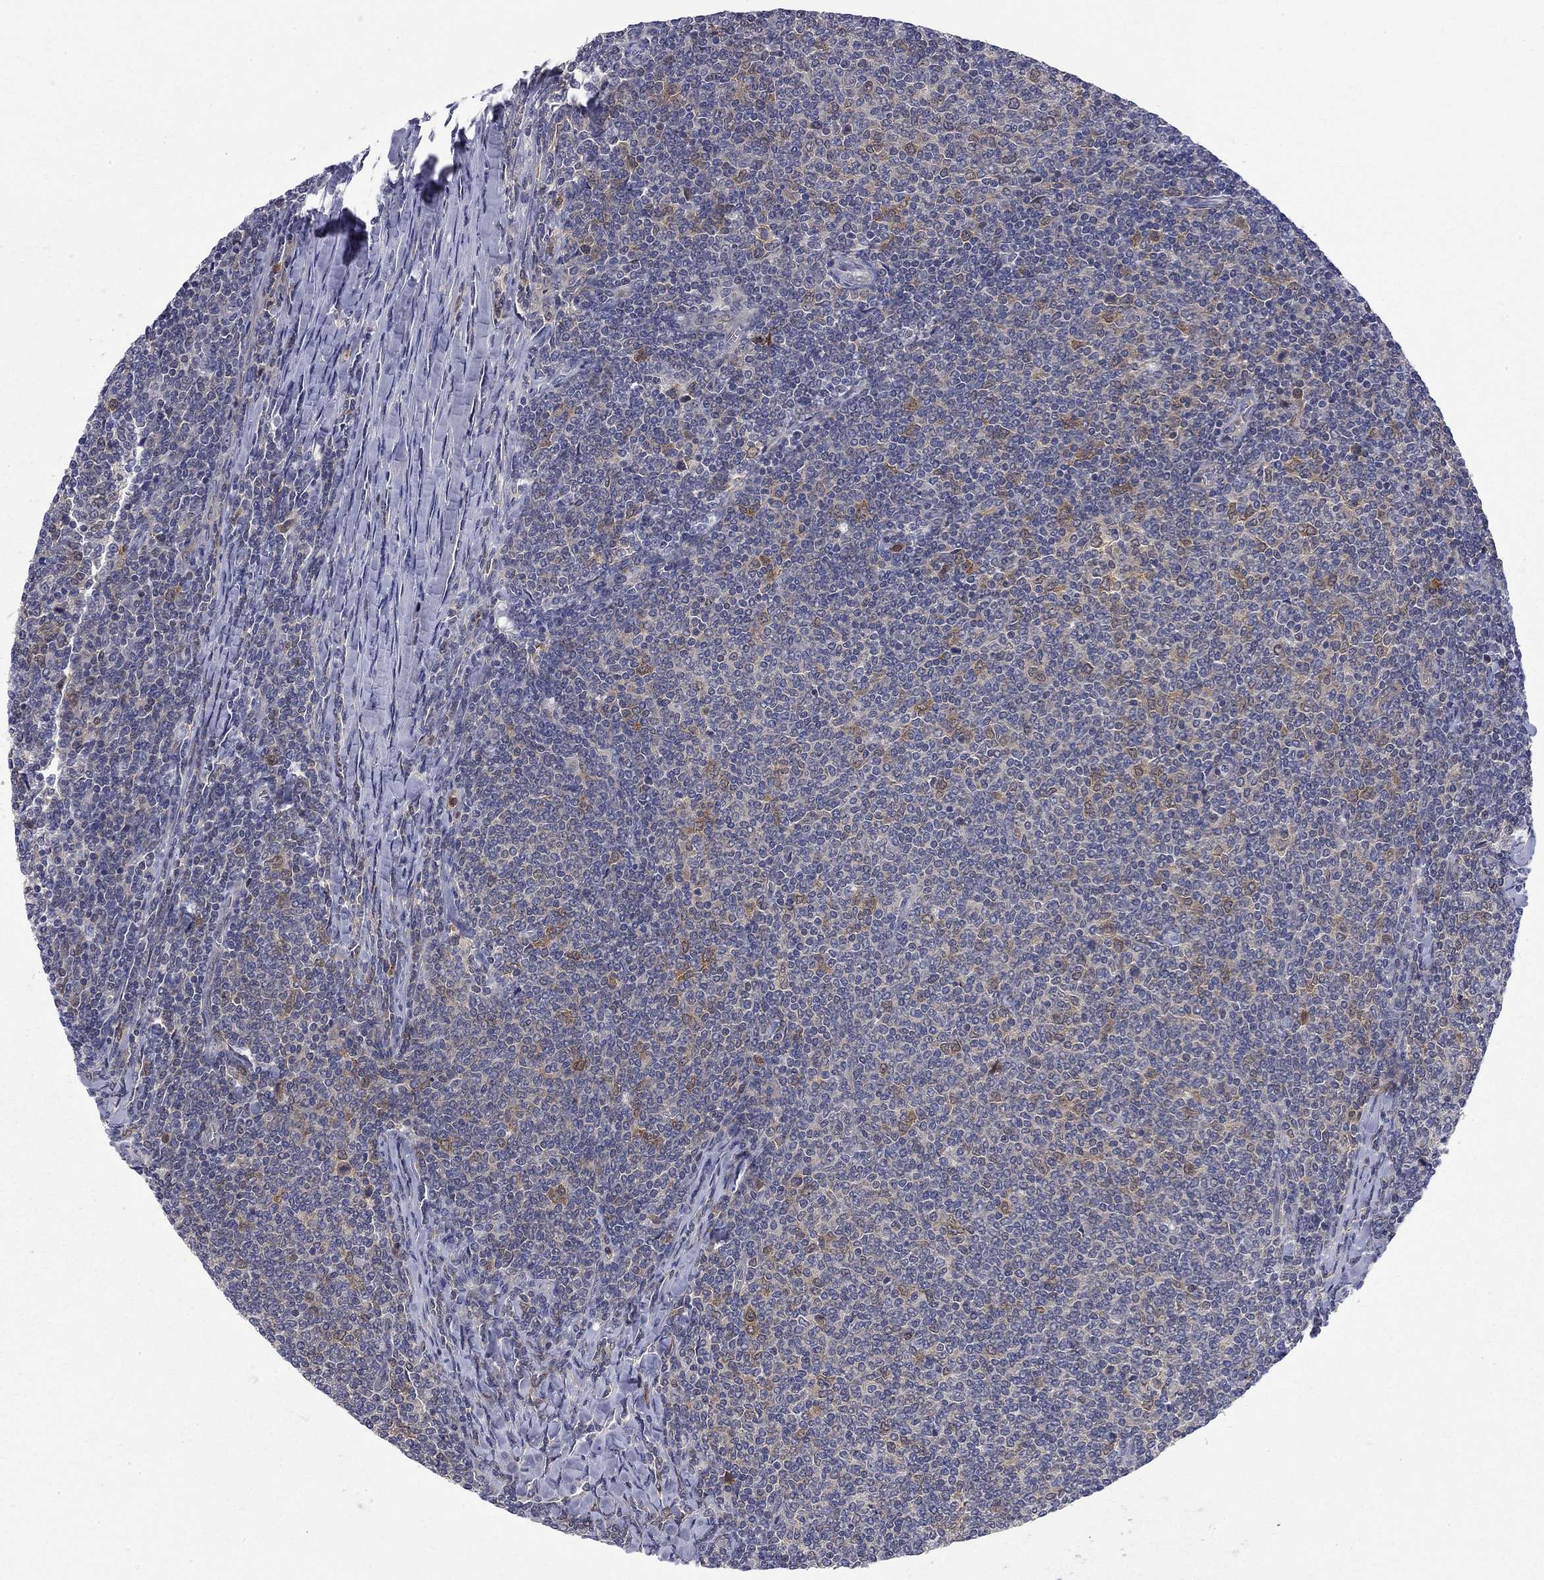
{"staining": {"intensity": "moderate", "quantity": "<25%", "location": "cytoplasmic/membranous"}, "tissue": "lymphoma", "cell_type": "Tumor cells", "image_type": "cancer", "snomed": [{"axis": "morphology", "description": "Malignant lymphoma, non-Hodgkin's type, Low grade"}, {"axis": "topography", "description": "Lymph node"}], "caption": "Brown immunohistochemical staining in low-grade malignant lymphoma, non-Hodgkin's type demonstrates moderate cytoplasmic/membranous positivity in about <25% of tumor cells.", "gene": "GALNT8", "patient": {"sex": "male", "age": 52}}